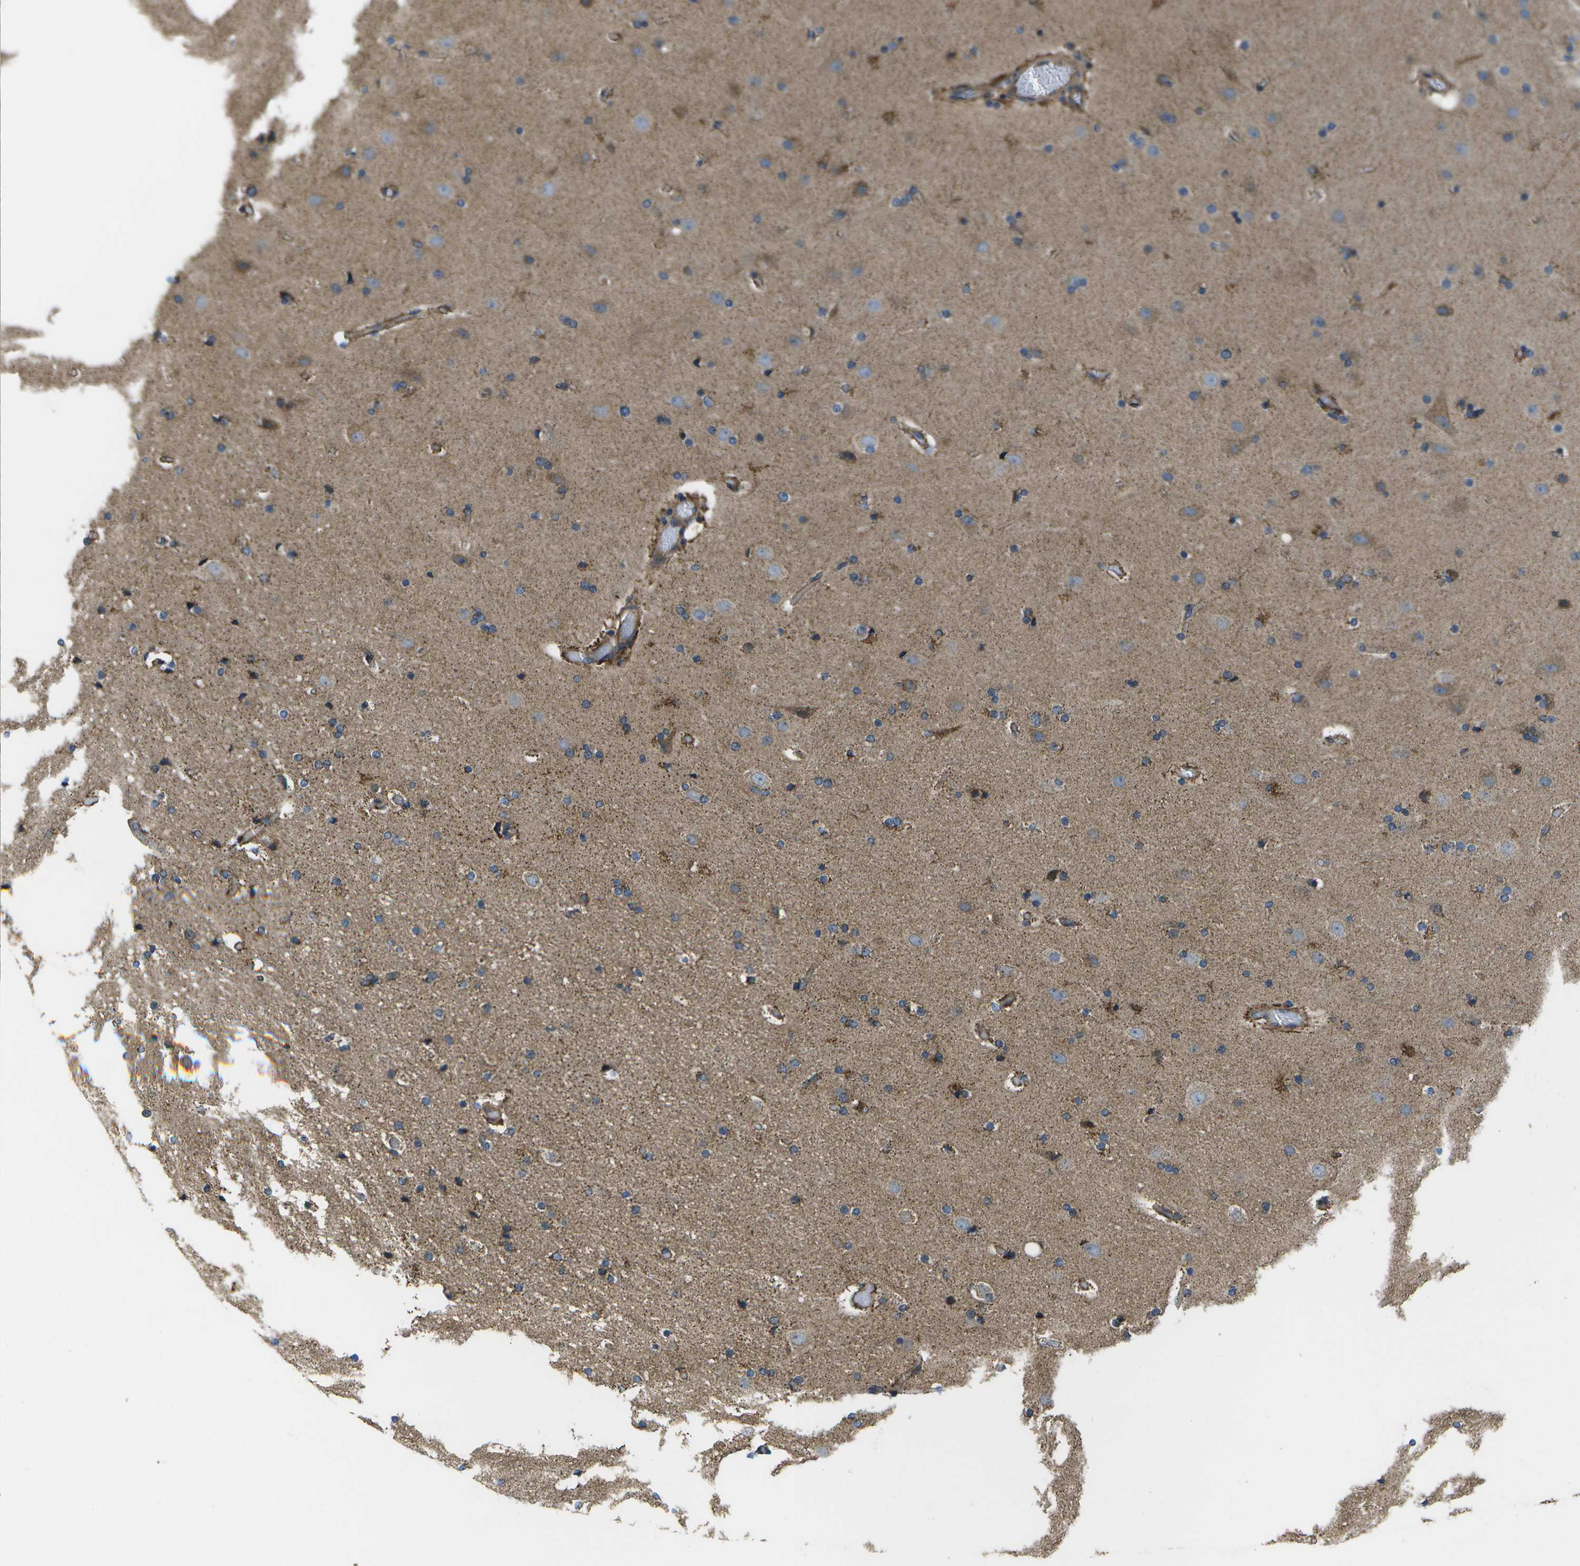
{"staining": {"intensity": "moderate", "quantity": ">75%", "location": "cytoplasmic/membranous"}, "tissue": "cerebral cortex", "cell_type": "Endothelial cells", "image_type": "normal", "snomed": [{"axis": "morphology", "description": "Normal tissue, NOS"}, {"axis": "topography", "description": "Cerebral cortex"}], "caption": "Immunohistochemistry staining of unremarkable cerebral cortex, which shows medium levels of moderate cytoplasmic/membranous staining in approximately >75% of endothelial cells indicating moderate cytoplasmic/membranous protein positivity. The staining was performed using DAB (brown) for protein detection and nuclei were counterstained in hematoxylin (blue).", "gene": "MVK", "patient": {"sex": "male", "age": 57}}